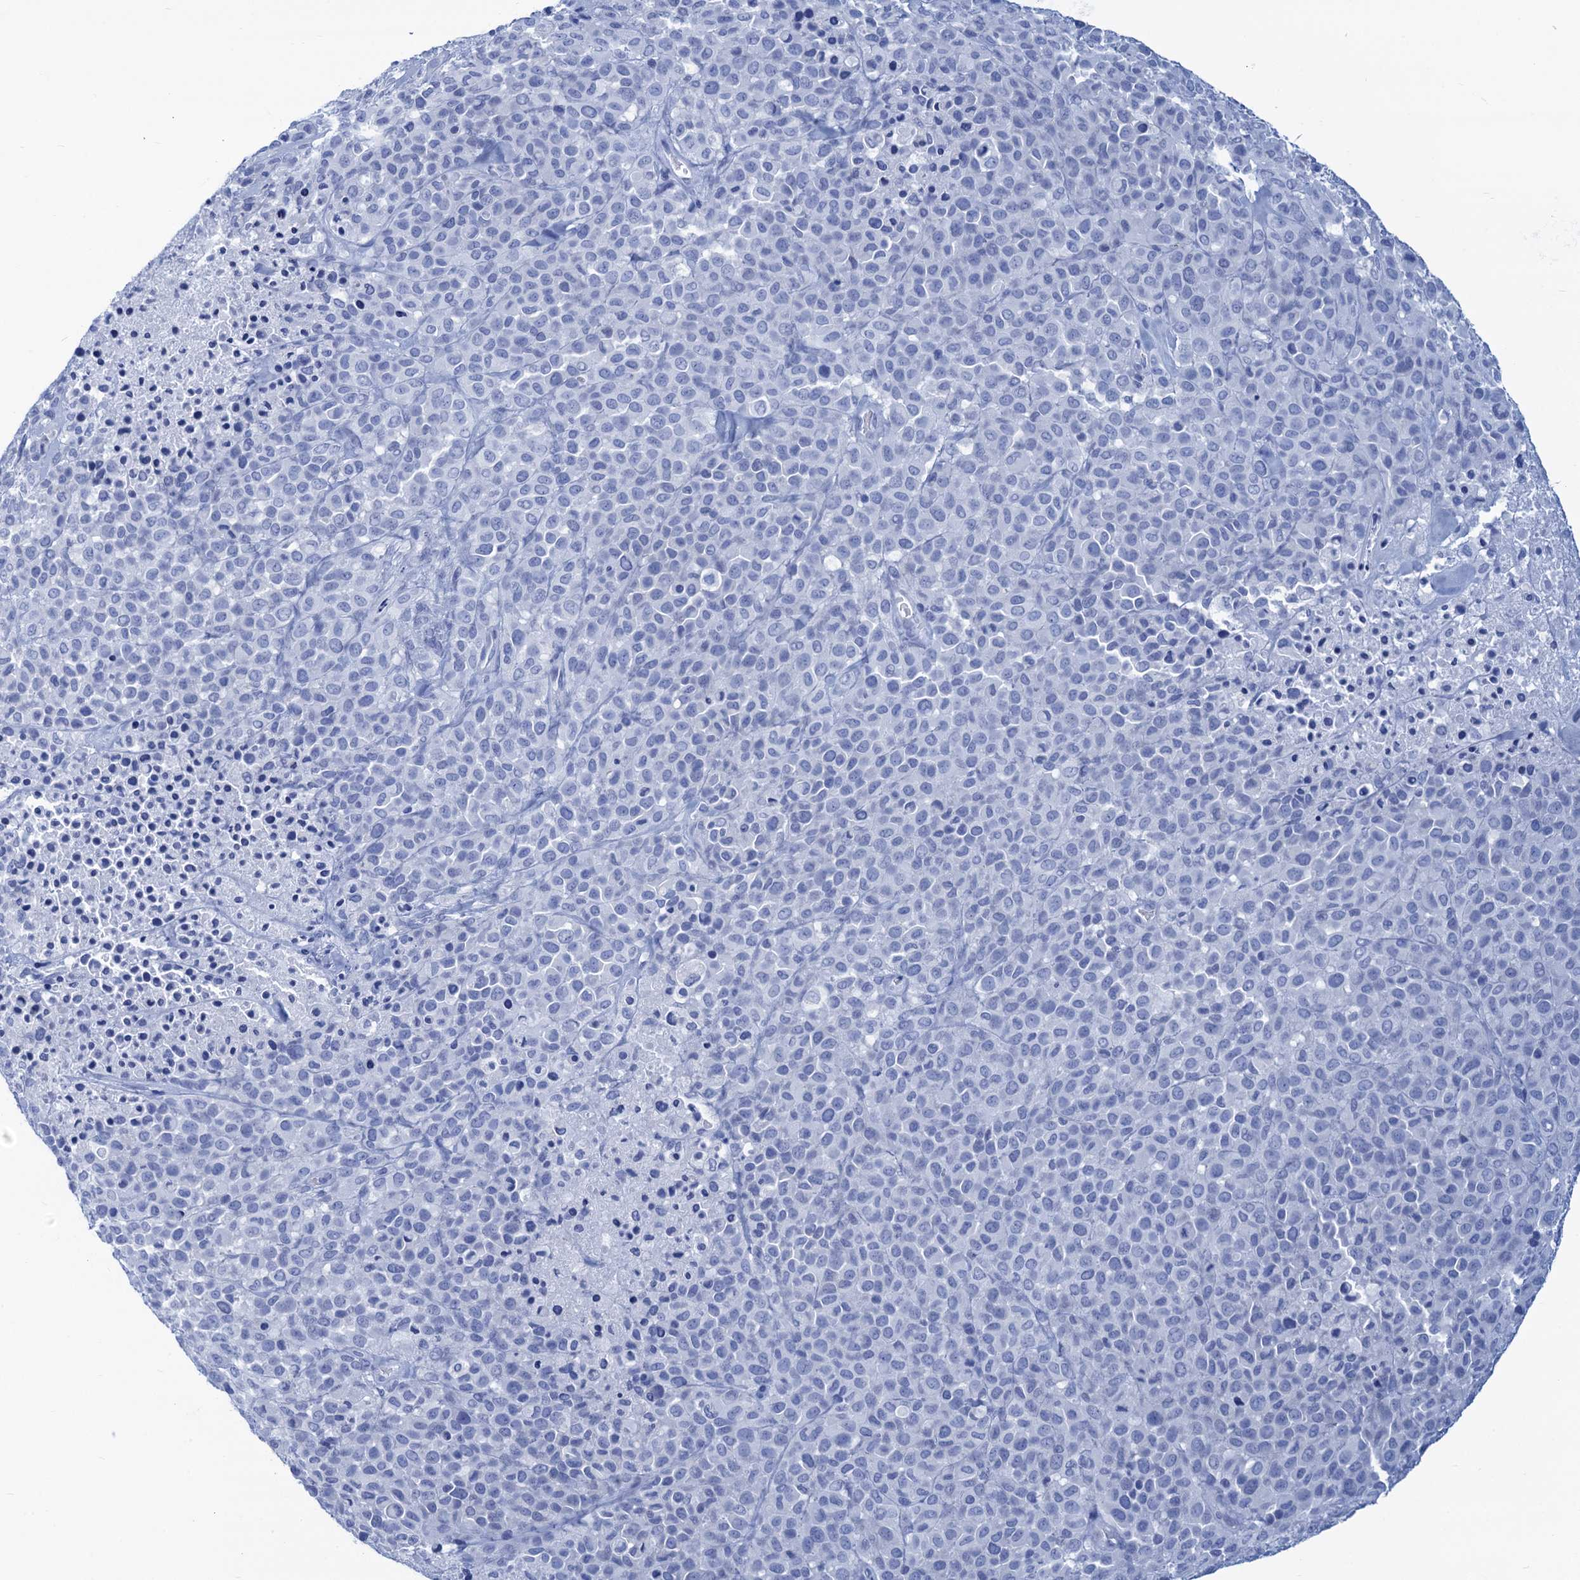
{"staining": {"intensity": "negative", "quantity": "none", "location": "none"}, "tissue": "melanoma", "cell_type": "Tumor cells", "image_type": "cancer", "snomed": [{"axis": "morphology", "description": "Malignant melanoma, Metastatic site"}, {"axis": "topography", "description": "Skin"}], "caption": "IHC of malignant melanoma (metastatic site) exhibits no positivity in tumor cells. (DAB (3,3'-diaminobenzidine) immunohistochemistry (IHC), high magnification).", "gene": "CABYR", "patient": {"sex": "female", "age": 81}}